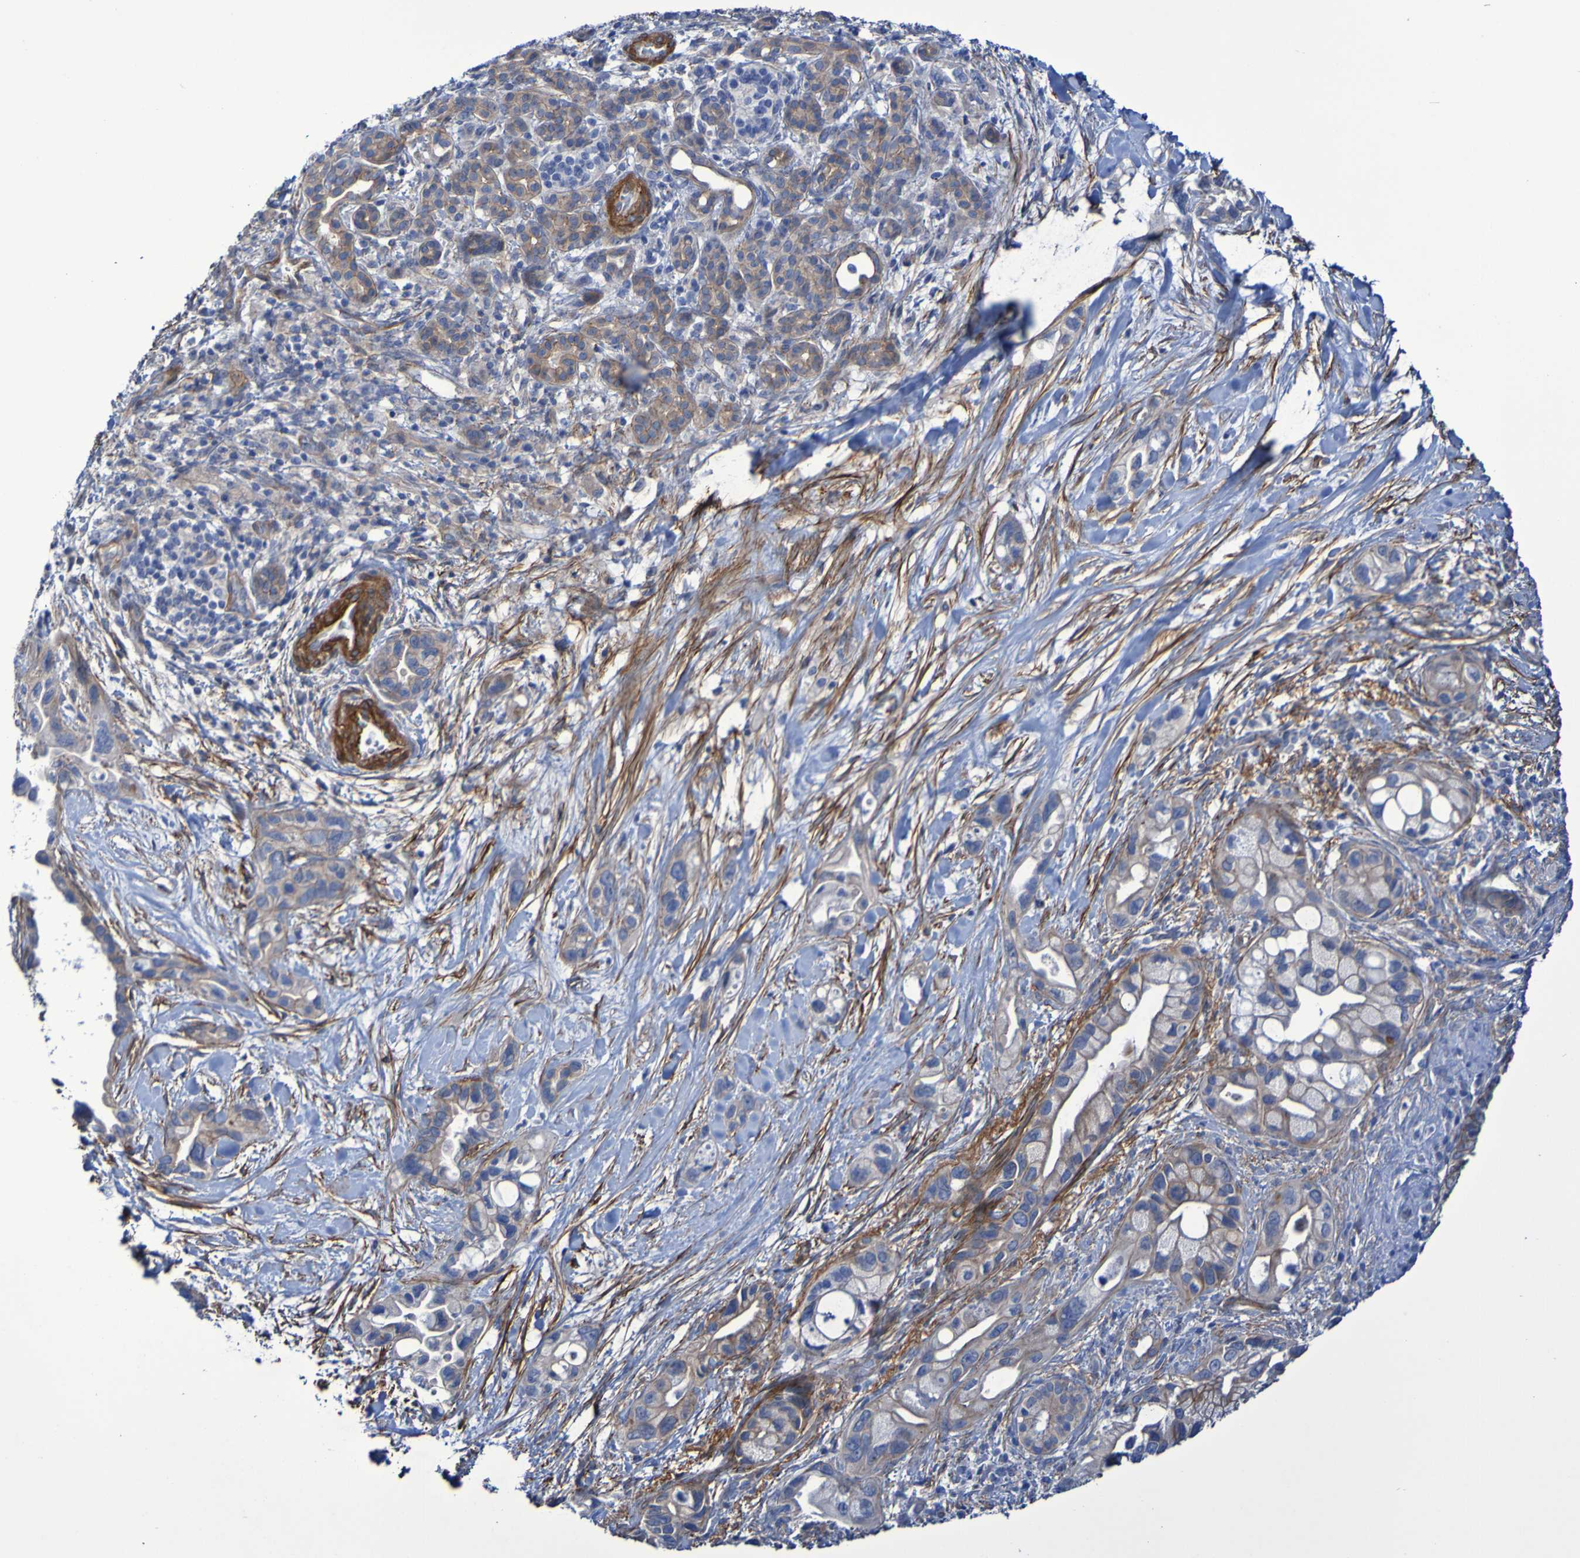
{"staining": {"intensity": "weak", "quantity": "25%-75%", "location": "cytoplasmic/membranous"}, "tissue": "pancreatic cancer", "cell_type": "Tumor cells", "image_type": "cancer", "snomed": [{"axis": "morphology", "description": "Adenocarcinoma, NOS"}, {"axis": "topography", "description": "Pancreas"}], "caption": "IHC staining of adenocarcinoma (pancreatic), which displays low levels of weak cytoplasmic/membranous expression in approximately 25%-75% of tumor cells indicating weak cytoplasmic/membranous protein positivity. The staining was performed using DAB (brown) for protein detection and nuclei were counterstained in hematoxylin (blue).", "gene": "LPP", "patient": {"sex": "female", "age": 77}}